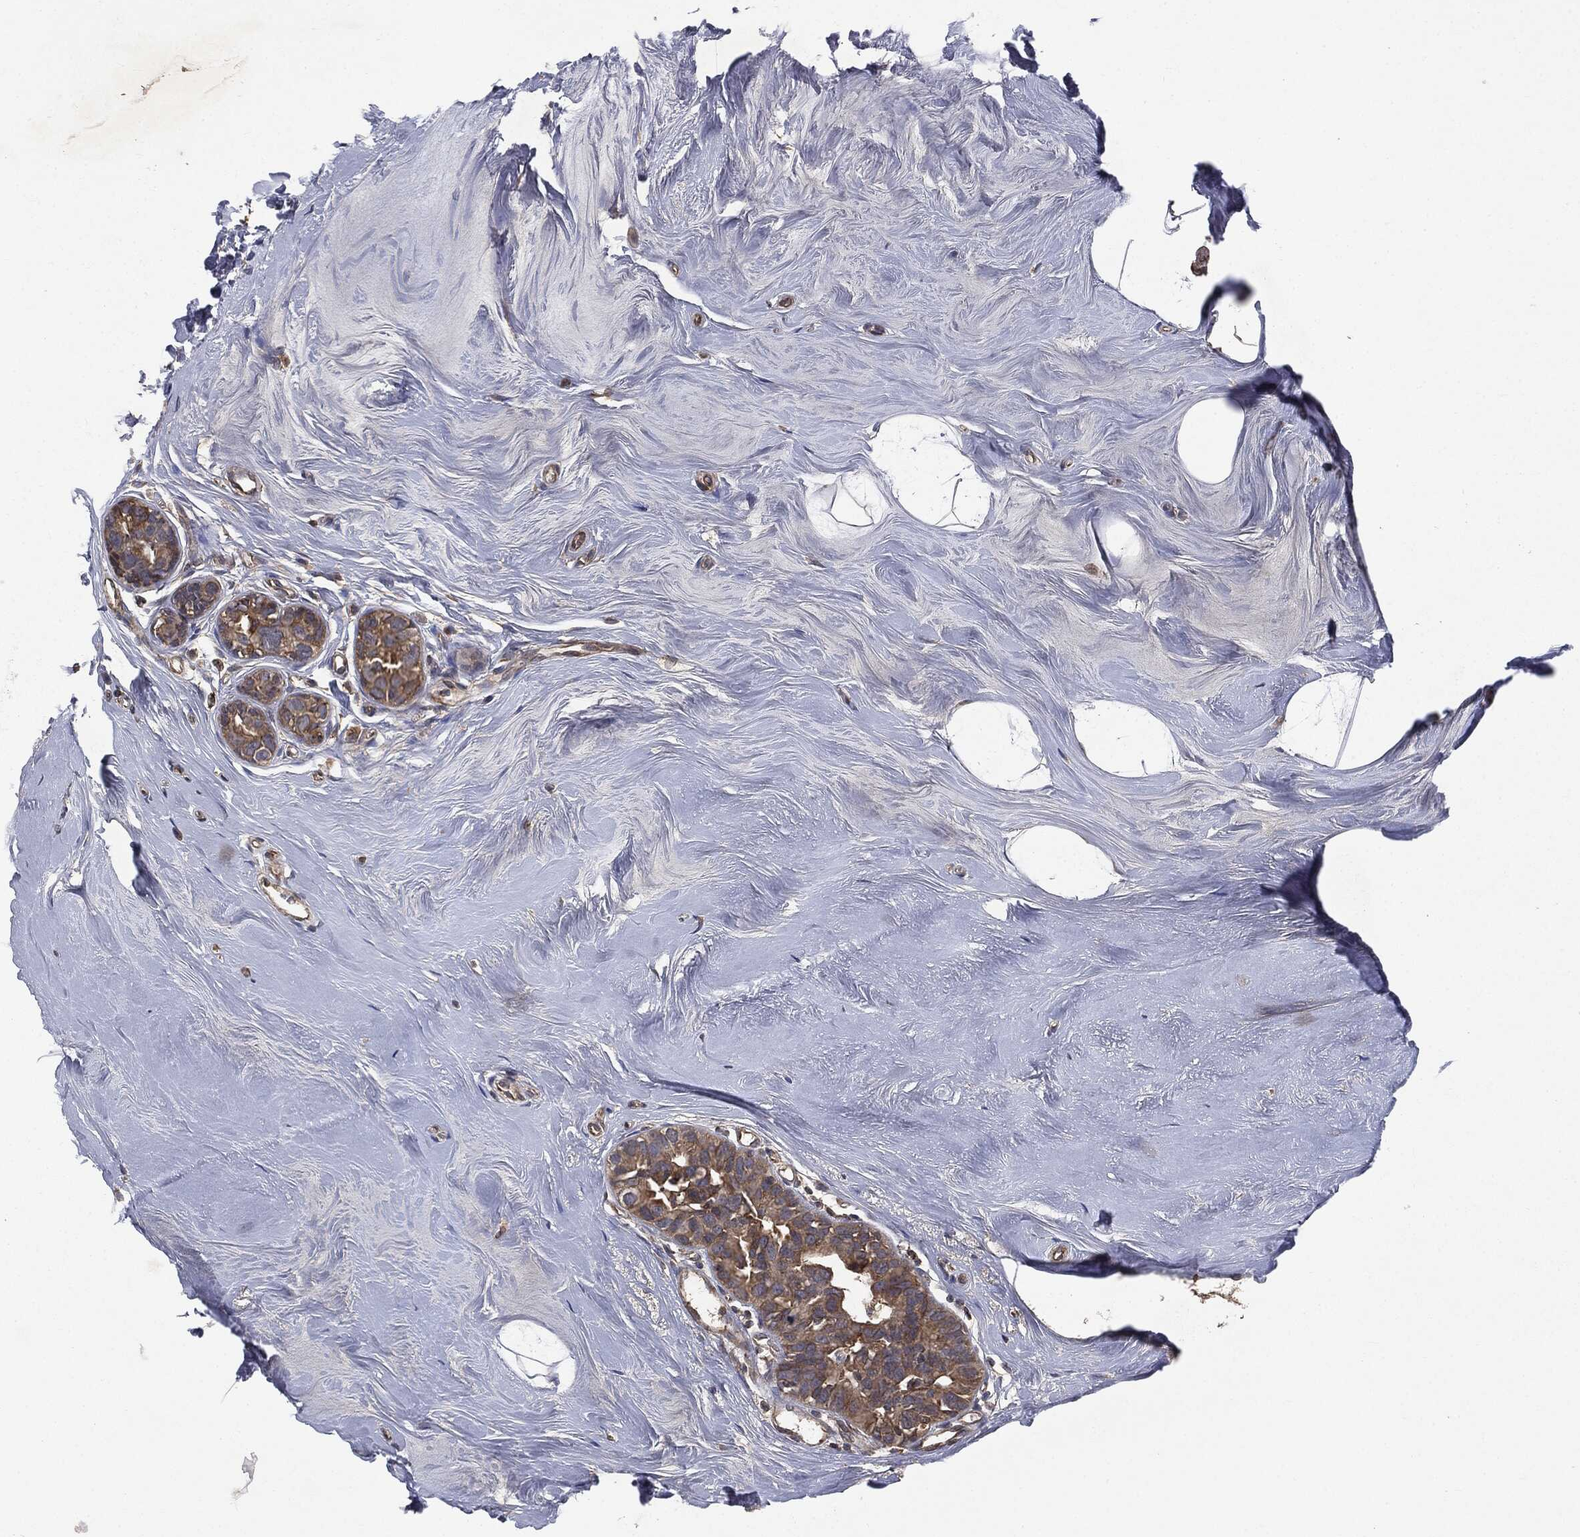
{"staining": {"intensity": "moderate", "quantity": ">75%", "location": "cytoplasmic/membranous"}, "tissue": "breast cancer", "cell_type": "Tumor cells", "image_type": "cancer", "snomed": [{"axis": "morphology", "description": "Duct carcinoma"}, {"axis": "topography", "description": "Breast"}], "caption": "Immunohistochemical staining of breast cancer (invasive ductal carcinoma) displays moderate cytoplasmic/membranous protein expression in about >75% of tumor cells. The protein is stained brown, and the nuclei are stained in blue (DAB IHC with brightfield microscopy, high magnification).", "gene": "PLOD3", "patient": {"sex": "female", "age": 55}}